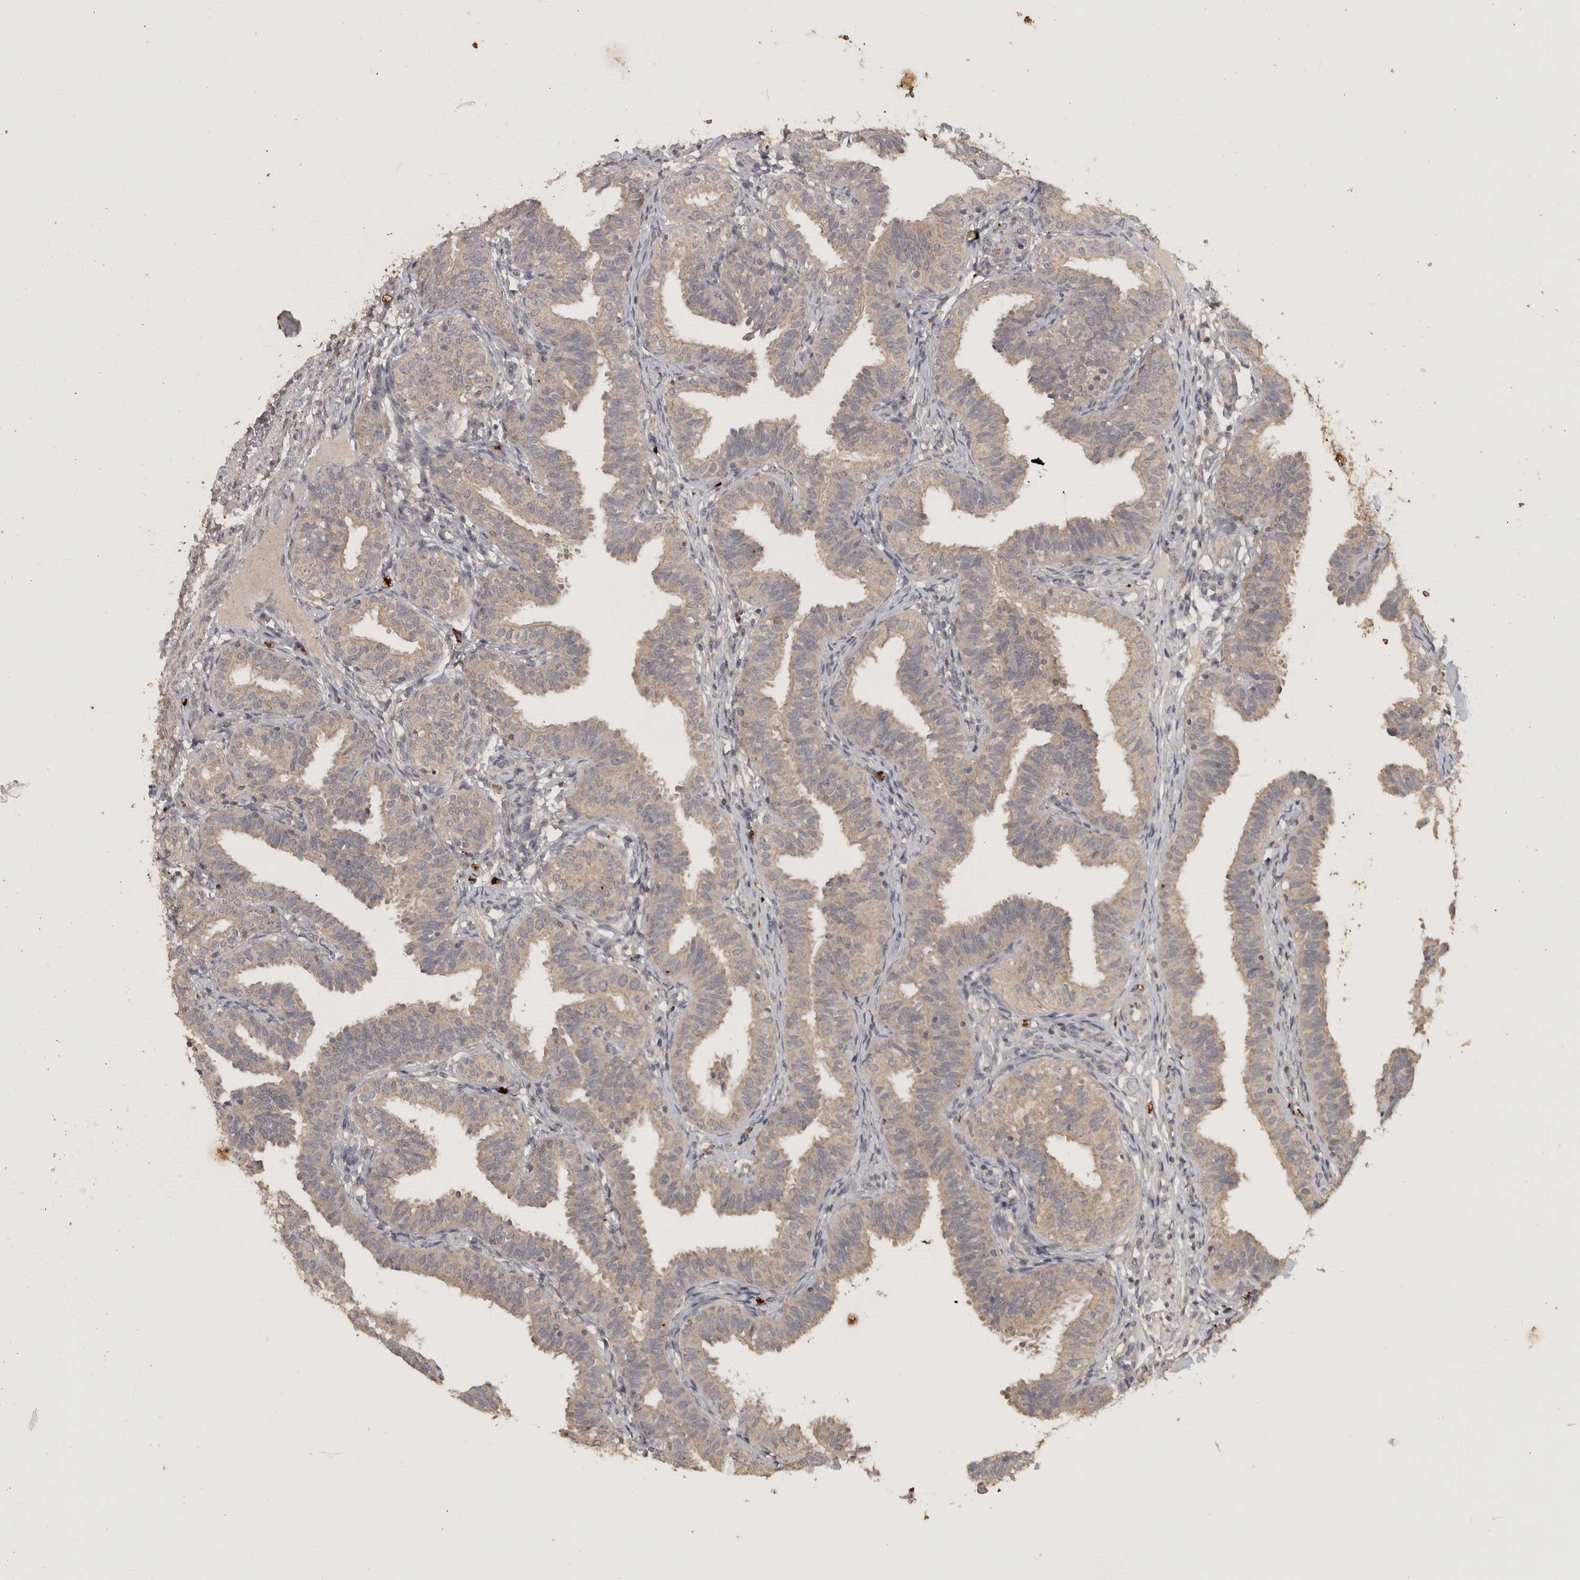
{"staining": {"intensity": "weak", "quantity": ">75%", "location": "cytoplasmic/membranous"}, "tissue": "fallopian tube", "cell_type": "Glandular cells", "image_type": "normal", "snomed": [{"axis": "morphology", "description": "Normal tissue, NOS"}, {"axis": "topography", "description": "Fallopian tube"}], "caption": "A micrograph showing weak cytoplasmic/membranous positivity in about >75% of glandular cells in normal fallopian tube, as visualized by brown immunohistochemical staining.", "gene": "ADAMTS4", "patient": {"sex": "female", "age": 35}}